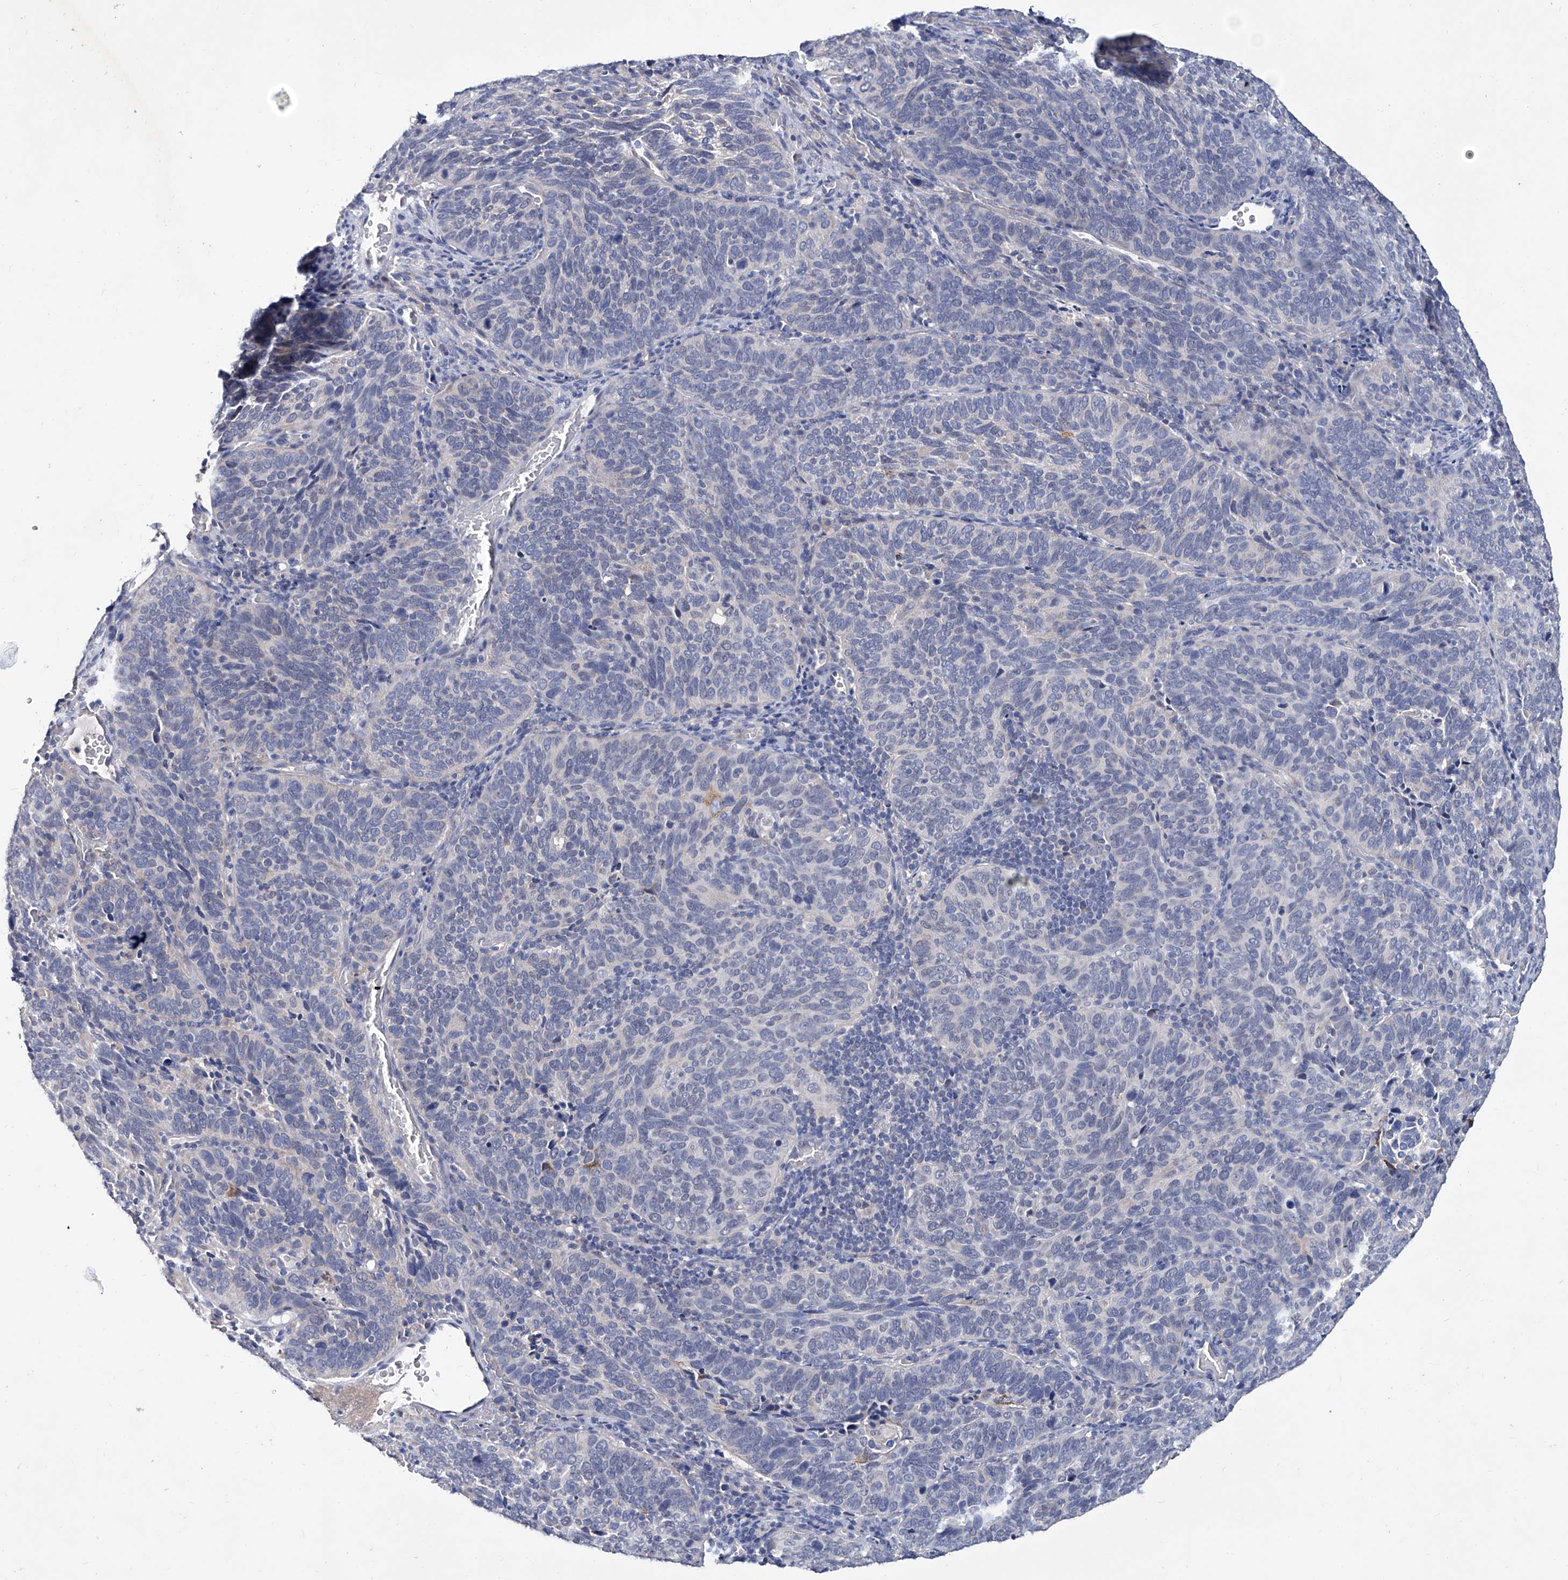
{"staining": {"intensity": "negative", "quantity": "none", "location": "none"}, "tissue": "cervical cancer", "cell_type": "Tumor cells", "image_type": "cancer", "snomed": [{"axis": "morphology", "description": "Squamous cell carcinoma, NOS"}, {"axis": "topography", "description": "Cervix"}], "caption": "Immunohistochemical staining of human cervical cancer (squamous cell carcinoma) reveals no significant staining in tumor cells.", "gene": "KLHL17", "patient": {"sex": "female", "age": 60}}